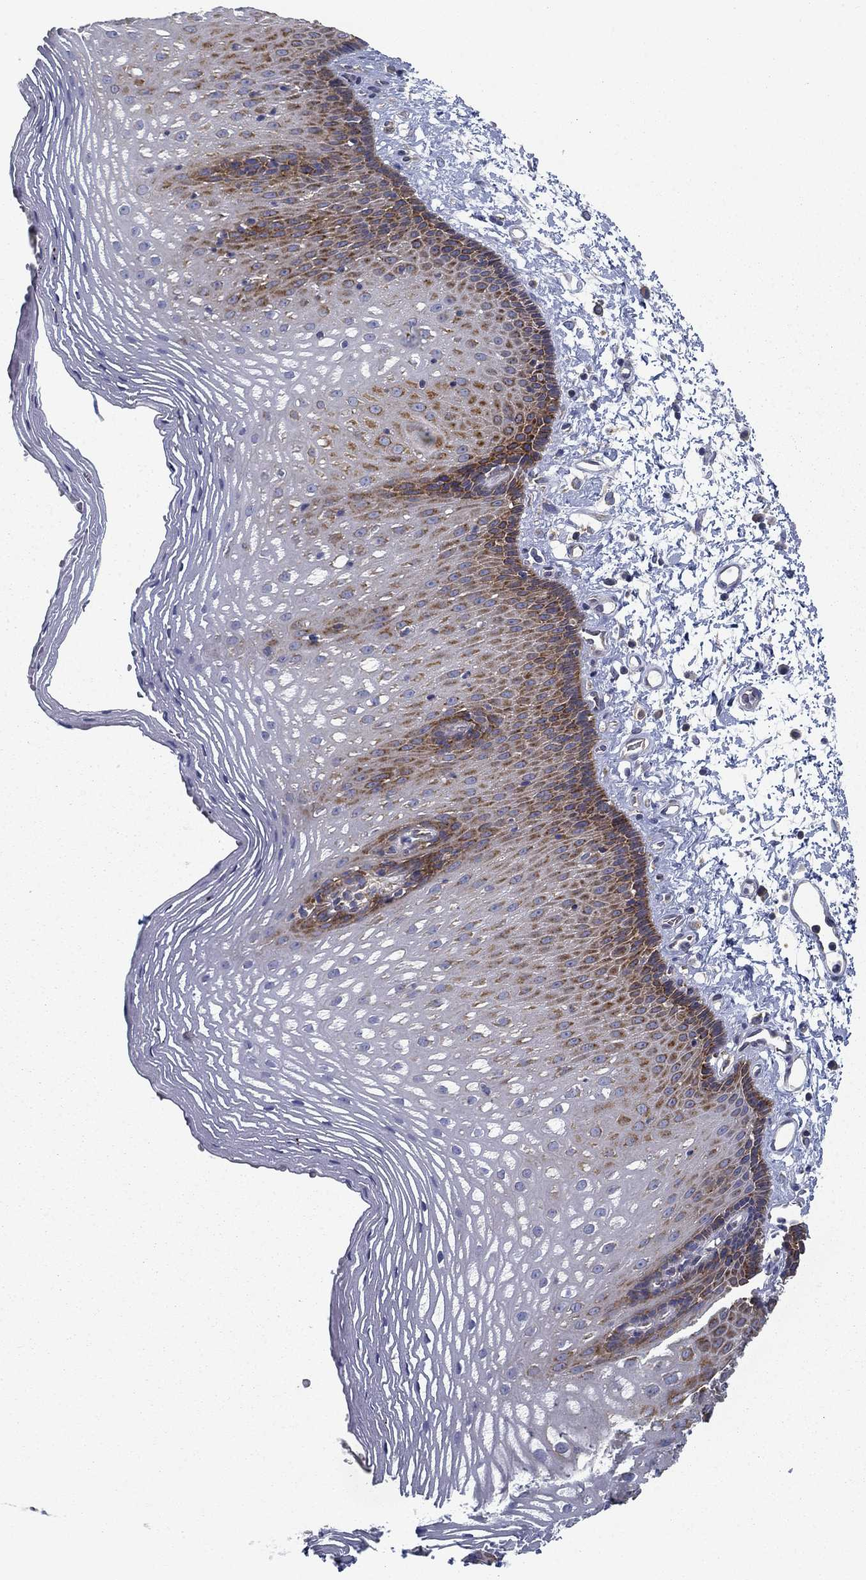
{"staining": {"intensity": "strong", "quantity": "25%-75%", "location": "cytoplasmic/membranous"}, "tissue": "esophagus", "cell_type": "Squamous epithelial cells", "image_type": "normal", "snomed": [{"axis": "morphology", "description": "Normal tissue, NOS"}, {"axis": "topography", "description": "Esophagus"}], "caption": "There is high levels of strong cytoplasmic/membranous expression in squamous epithelial cells of benign esophagus, as demonstrated by immunohistochemical staining (brown color).", "gene": "FXR1", "patient": {"sex": "male", "age": 76}}